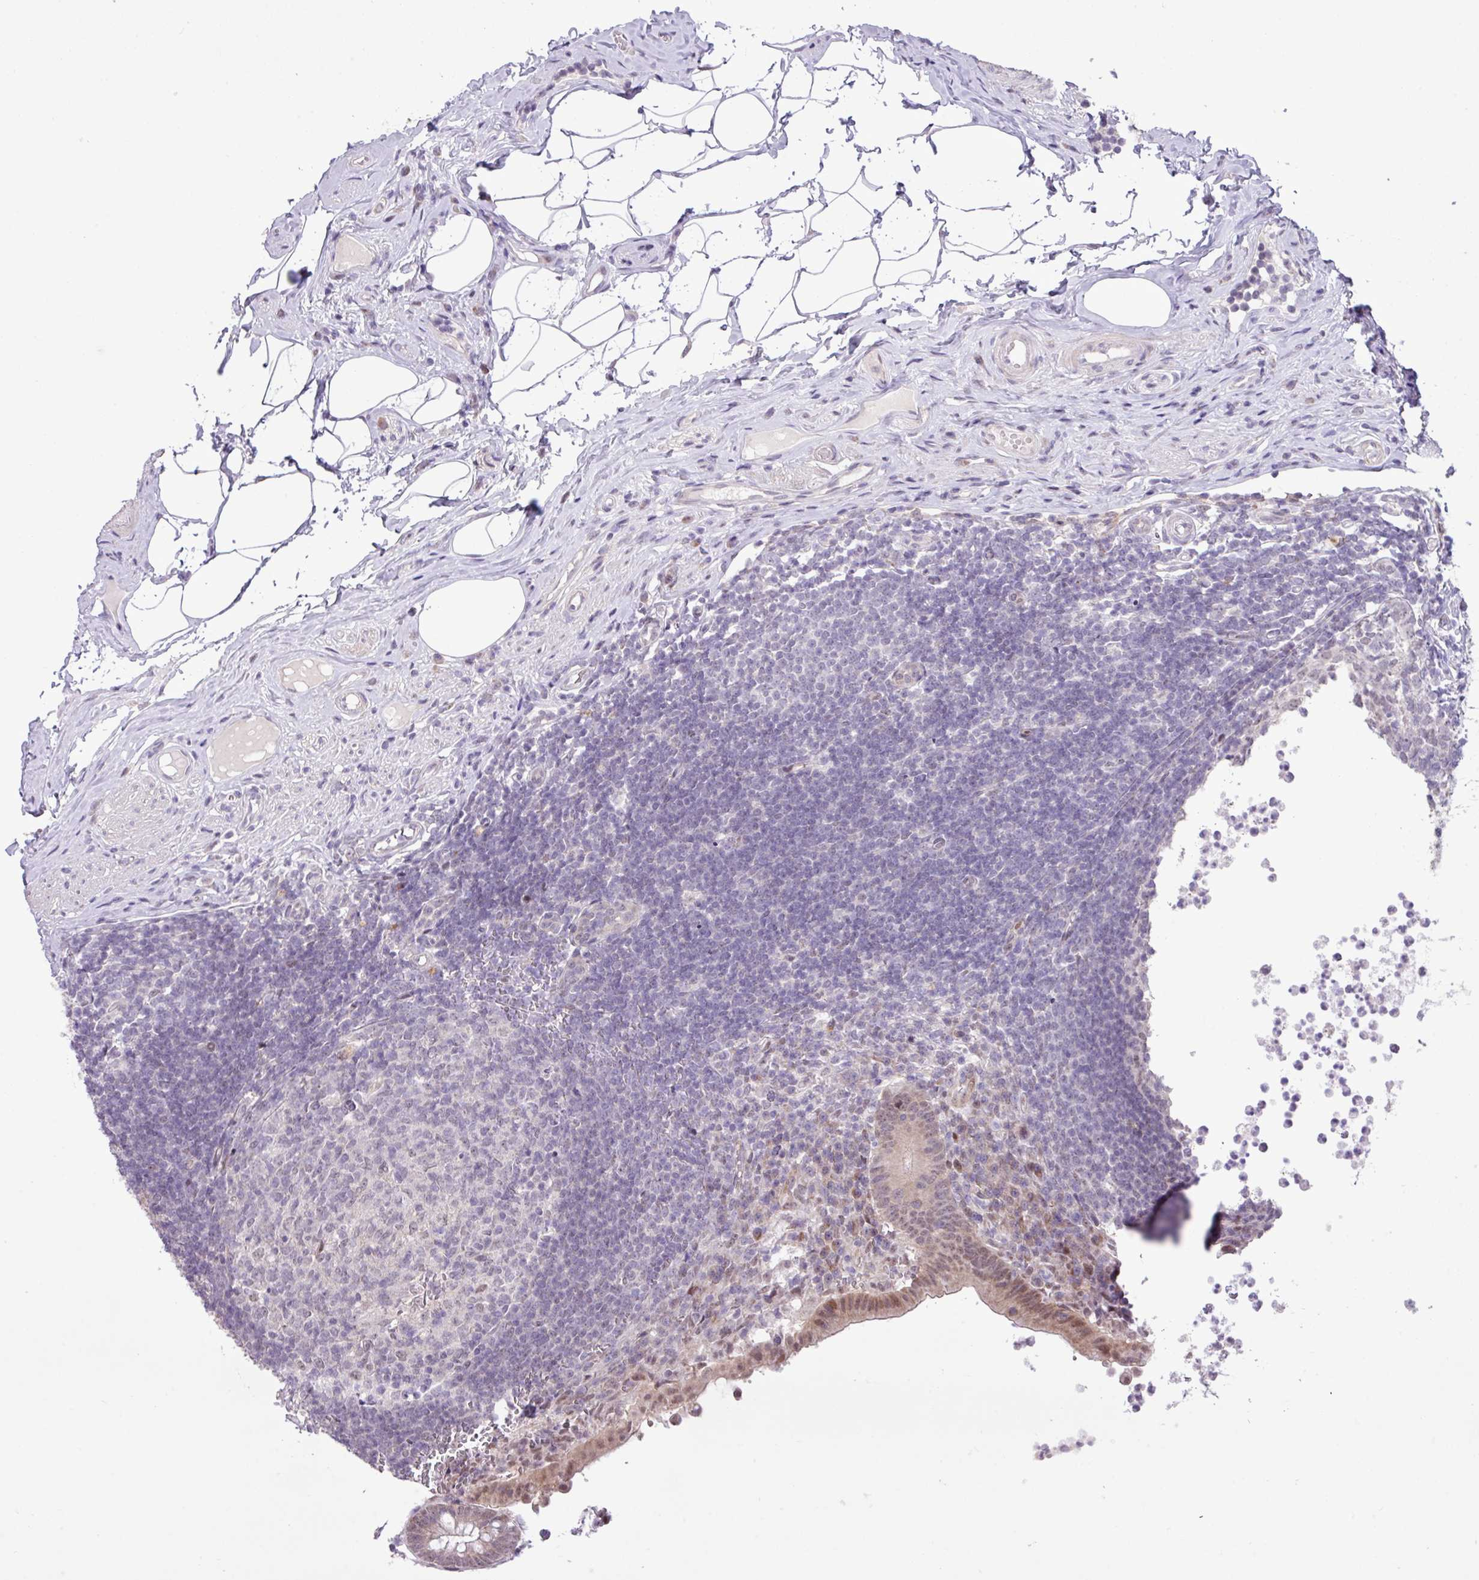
{"staining": {"intensity": "moderate", "quantity": "25%-75%", "location": "cytoplasmic/membranous,nuclear"}, "tissue": "appendix", "cell_type": "Glandular cells", "image_type": "normal", "snomed": [{"axis": "morphology", "description": "Normal tissue, NOS"}, {"axis": "topography", "description": "Appendix"}], "caption": "Immunohistochemistry (IHC) photomicrograph of unremarkable appendix: appendix stained using immunohistochemistry displays medium levels of moderate protein expression localized specifically in the cytoplasmic/membranous,nuclear of glandular cells, appearing as a cytoplasmic/membranous,nuclear brown color.", "gene": "ZNF354A", "patient": {"sex": "female", "age": 56}}